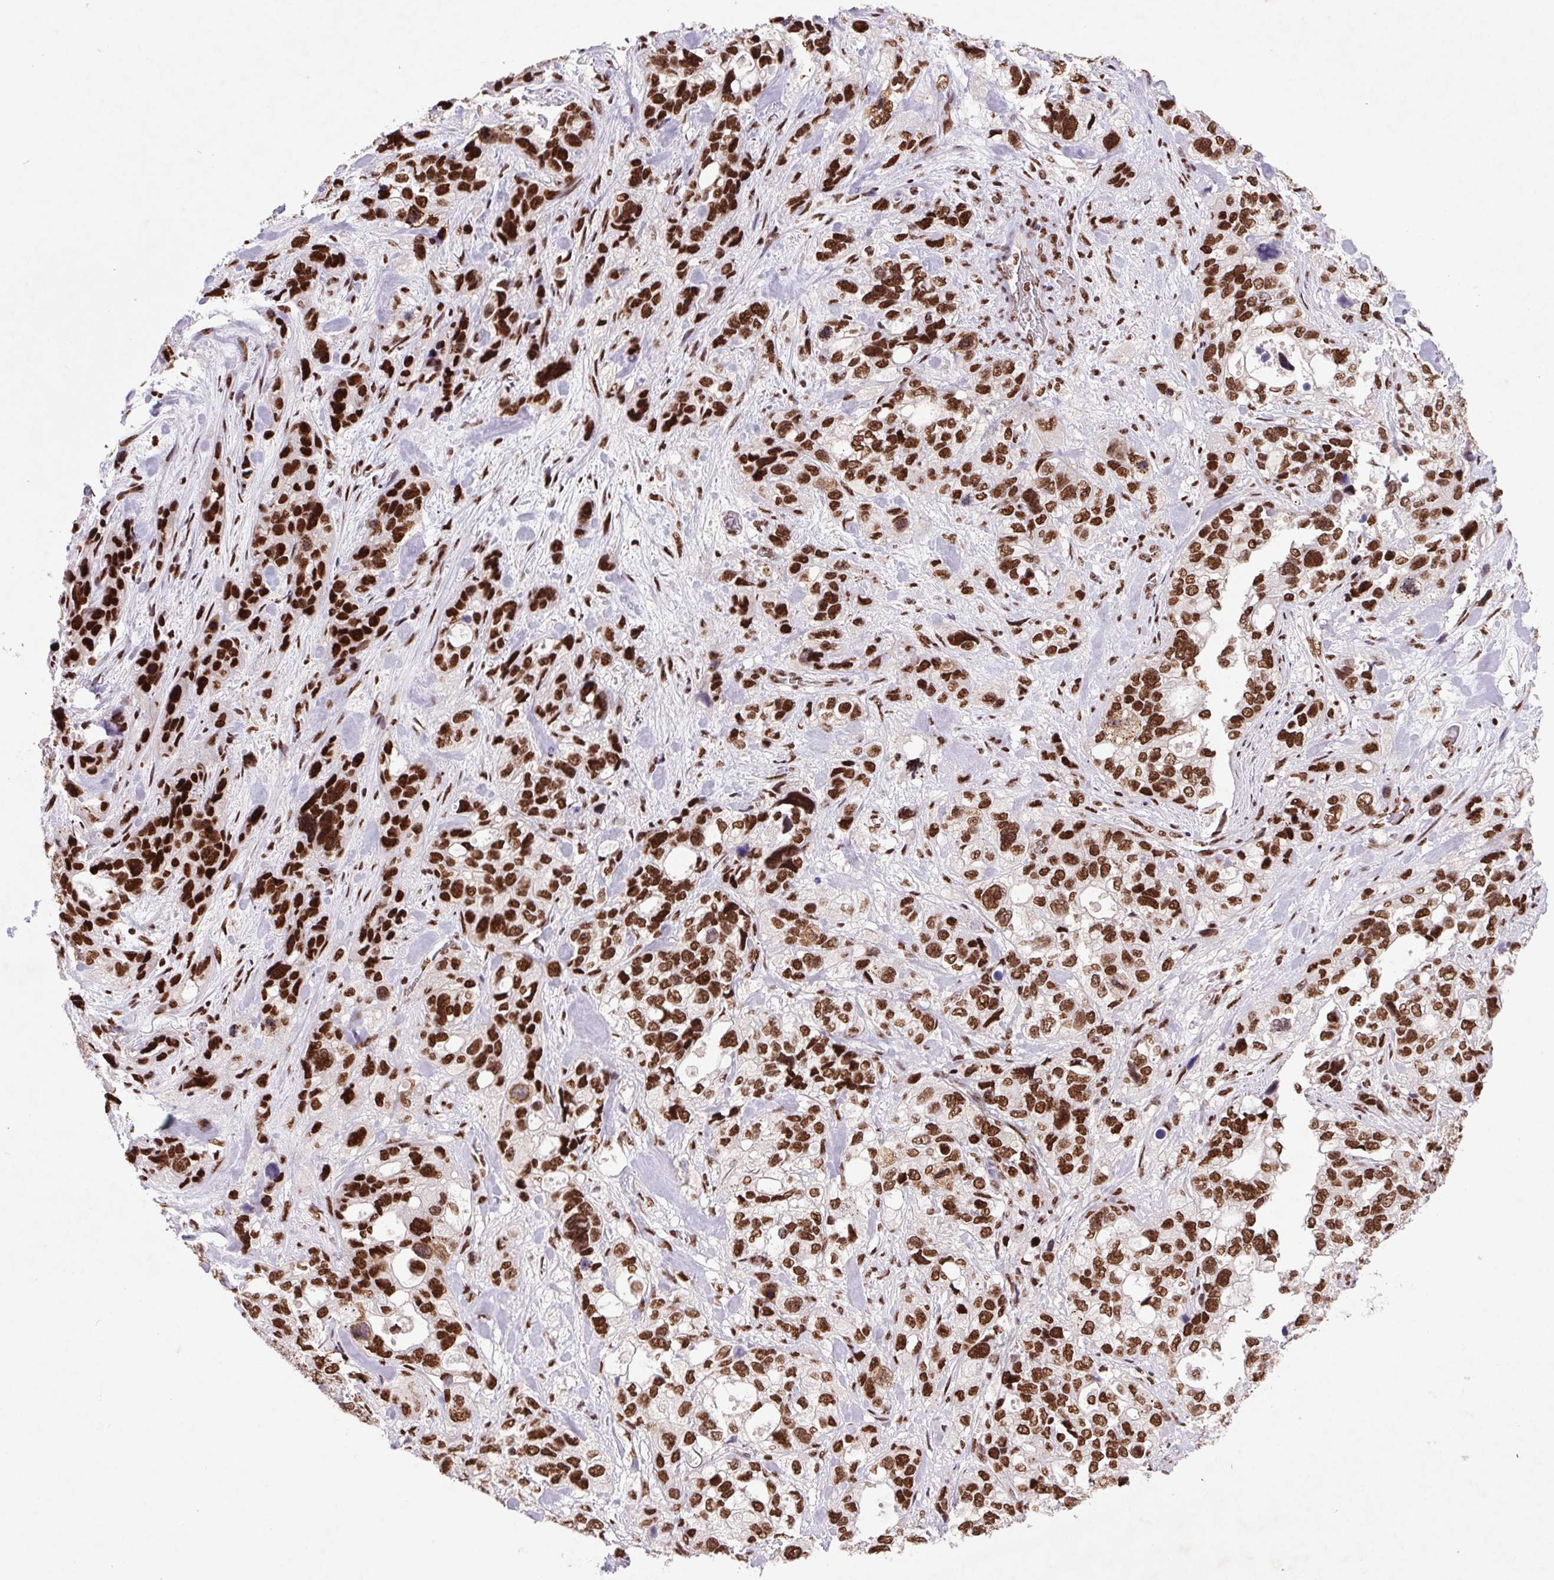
{"staining": {"intensity": "strong", "quantity": ">75%", "location": "nuclear"}, "tissue": "stomach cancer", "cell_type": "Tumor cells", "image_type": "cancer", "snomed": [{"axis": "morphology", "description": "Adenocarcinoma, NOS"}, {"axis": "topography", "description": "Stomach, upper"}], "caption": "Strong nuclear protein positivity is seen in approximately >75% of tumor cells in stomach cancer.", "gene": "LDLRAD4", "patient": {"sex": "female", "age": 81}}